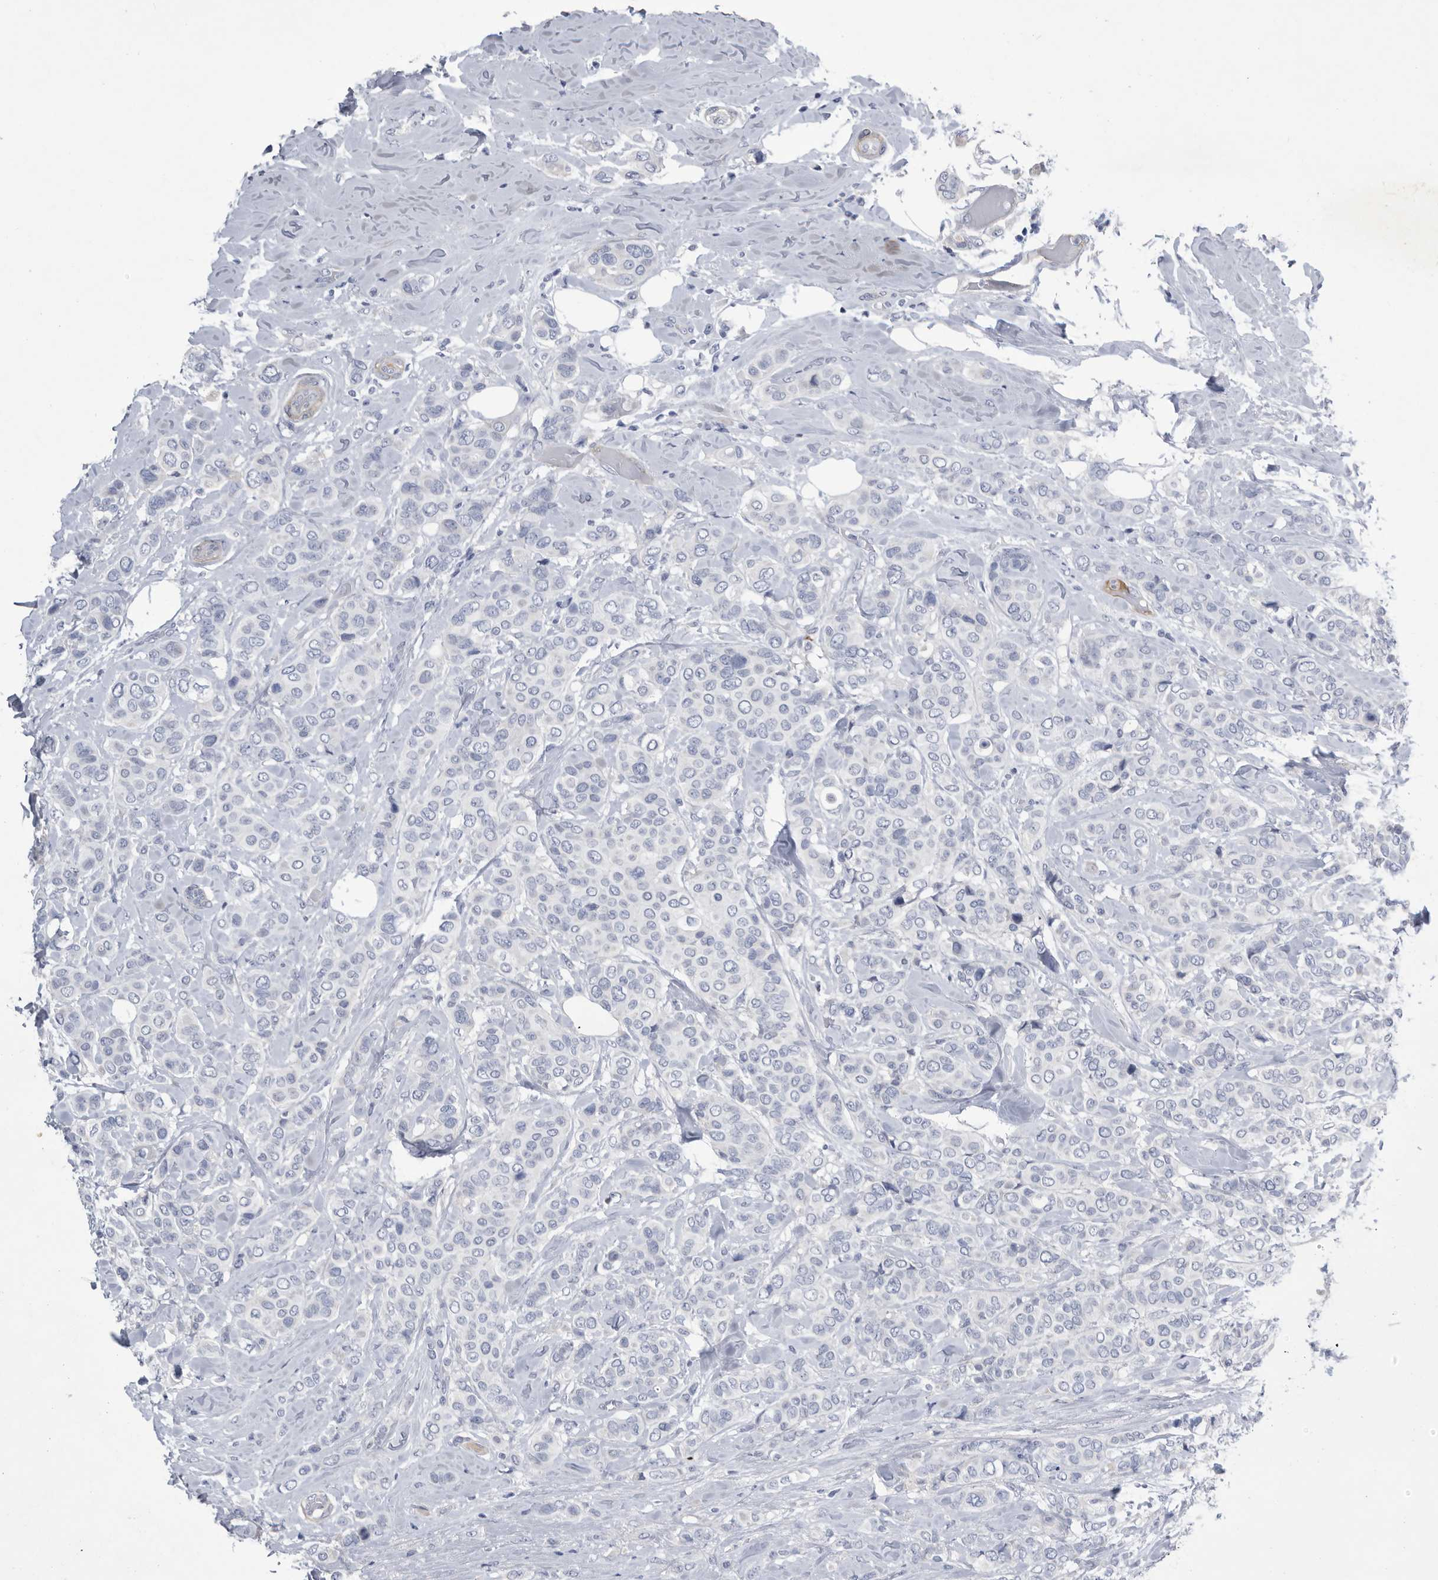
{"staining": {"intensity": "negative", "quantity": "none", "location": "none"}, "tissue": "breast cancer", "cell_type": "Tumor cells", "image_type": "cancer", "snomed": [{"axis": "morphology", "description": "Lobular carcinoma"}, {"axis": "topography", "description": "Breast"}], "caption": "The immunohistochemistry (IHC) histopathology image has no significant expression in tumor cells of breast cancer (lobular carcinoma) tissue.", "gene": "BTBD6", "patient": {"sex": "female", "age": 51}}